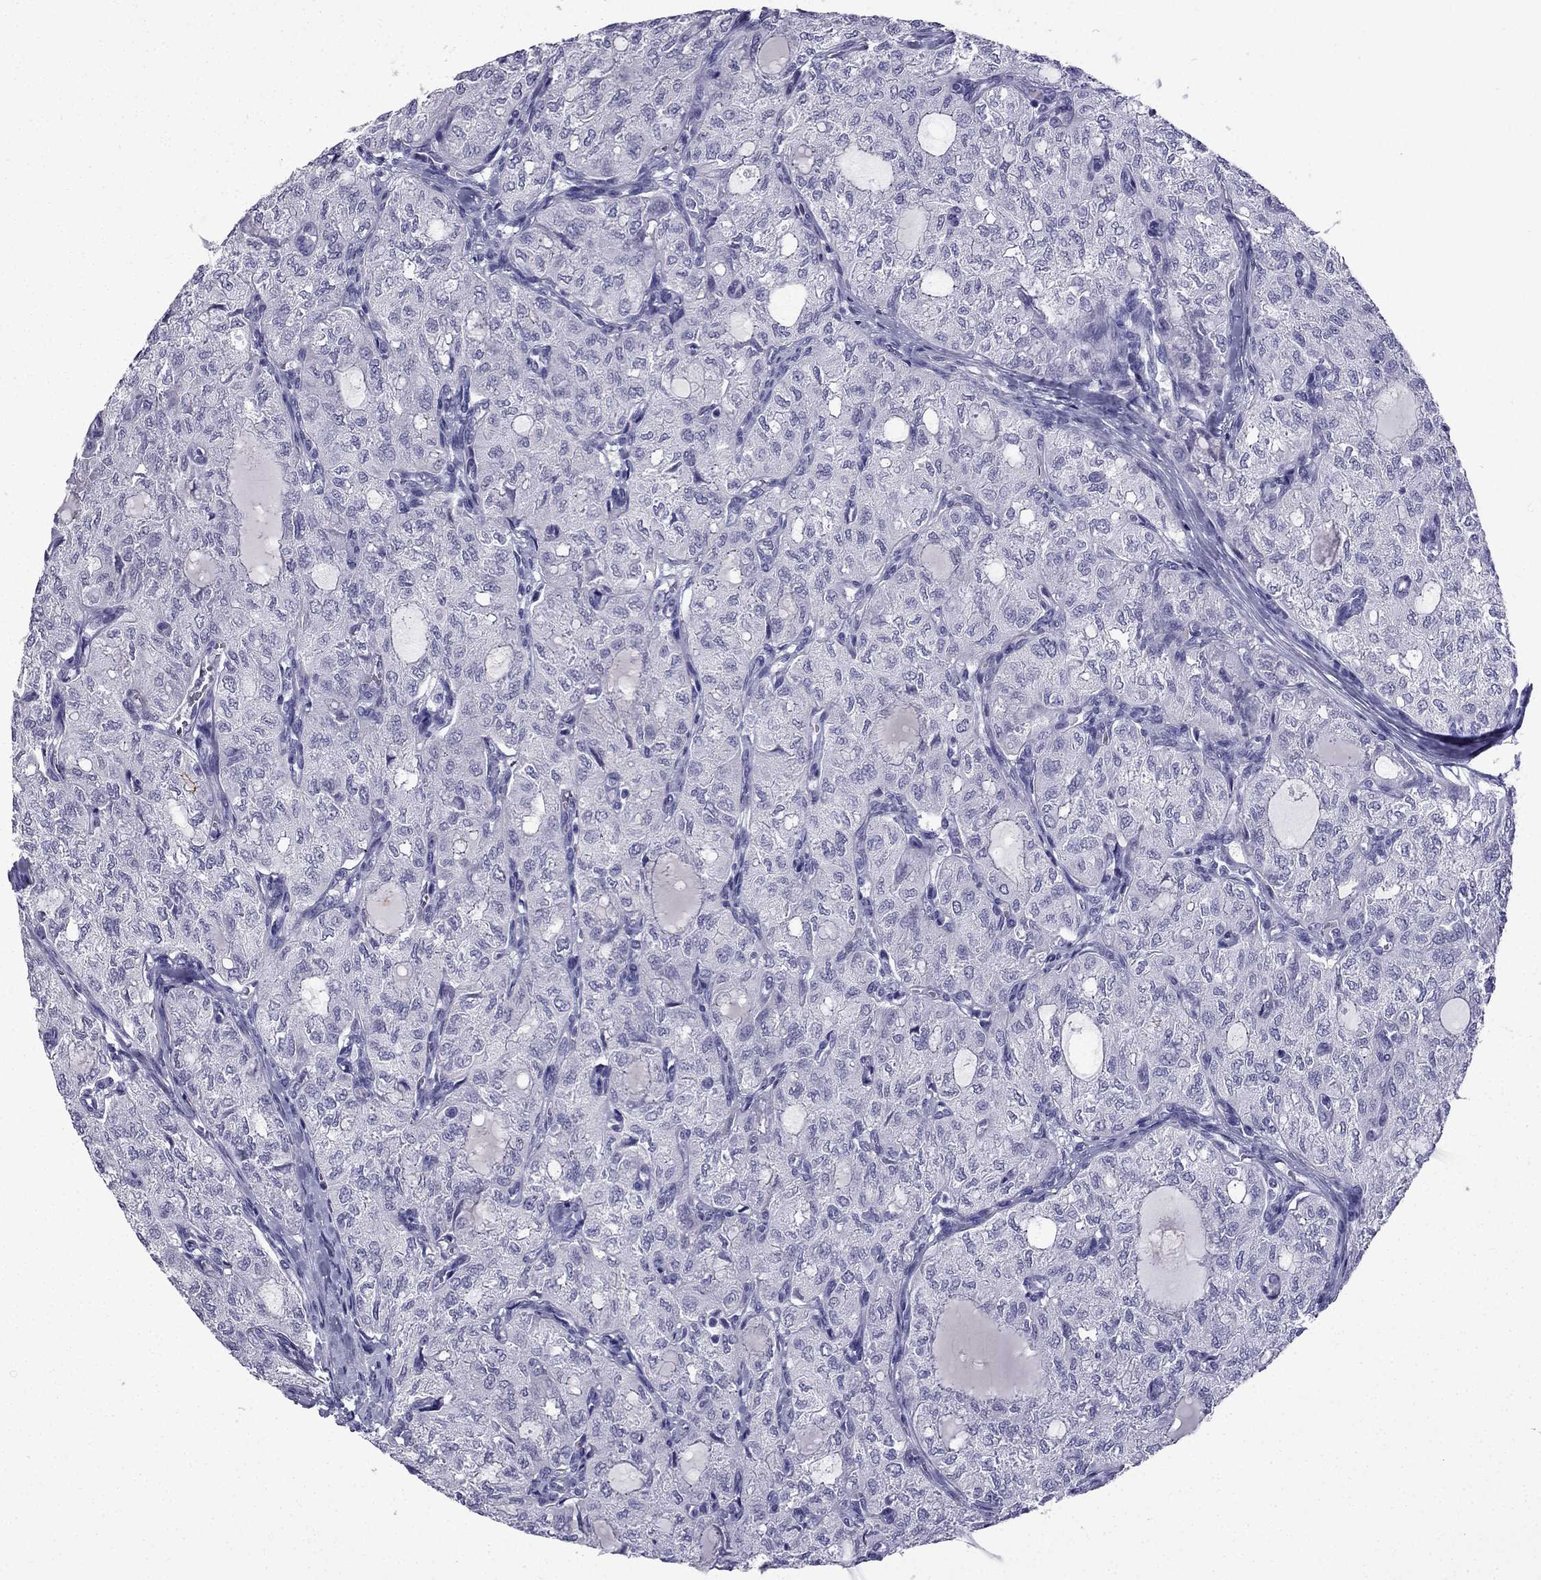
{"staining": {"intensity": "negative", "quantity": "none", "location": "none"}, "tissue": "thyroid cancer", "cell_type": "Tumor cells", "image_type": "cancer", "snomed": [{"axis": "morphology", "description": "Follicular adenoma carcinoma, NOS"}, {"axis": "topography", "description": "Thyroid gland"}], "caption": "The image exhibits no staining of tumor cells in thyroid follicular adenoma carcinoma.", "gene": "GJA8", "patient": {"sex": "male", "age": 75}}